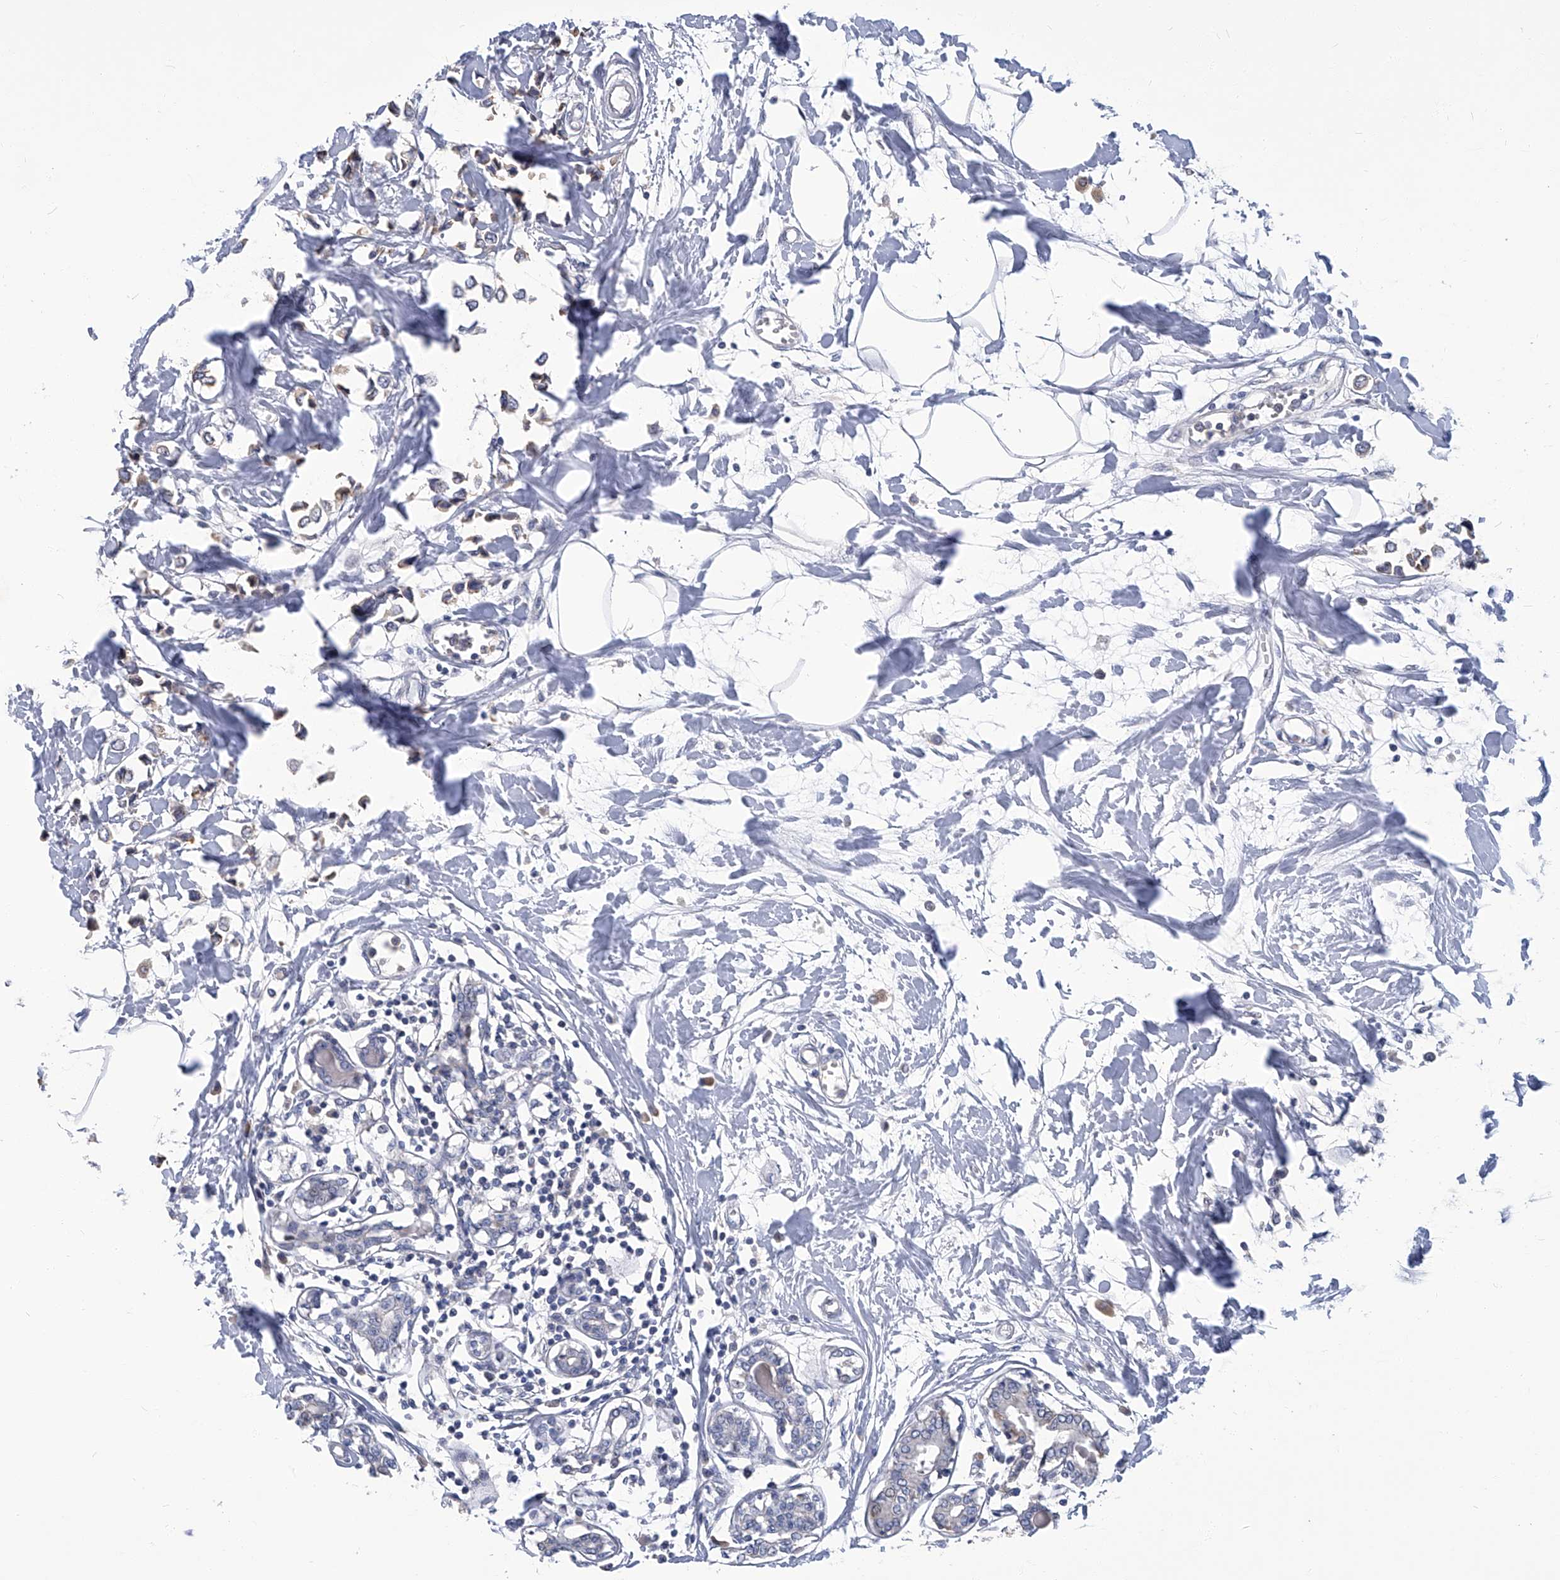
{"staining": {"intensity": "negative", "quantity": "none", "location": "none"}, "tissue": "breast cancer", "cell_type": "Tumor cells", "image_type": "cancer", "snomed": [{"axis": "morphology", "description": "Lobular carcinoma"}, {"axis": "topography", "description": "Breast"}], "caption": "High magnification brightfield microscopy of breast cancer stained with DAB (3,3'-diaminobenzidine) (brown) and counterstained with hematoxylin (blue): tumor cells show no significant positivity.", "gene": "TGFBR1", "patient": {"sex": "female", "age": 51}}